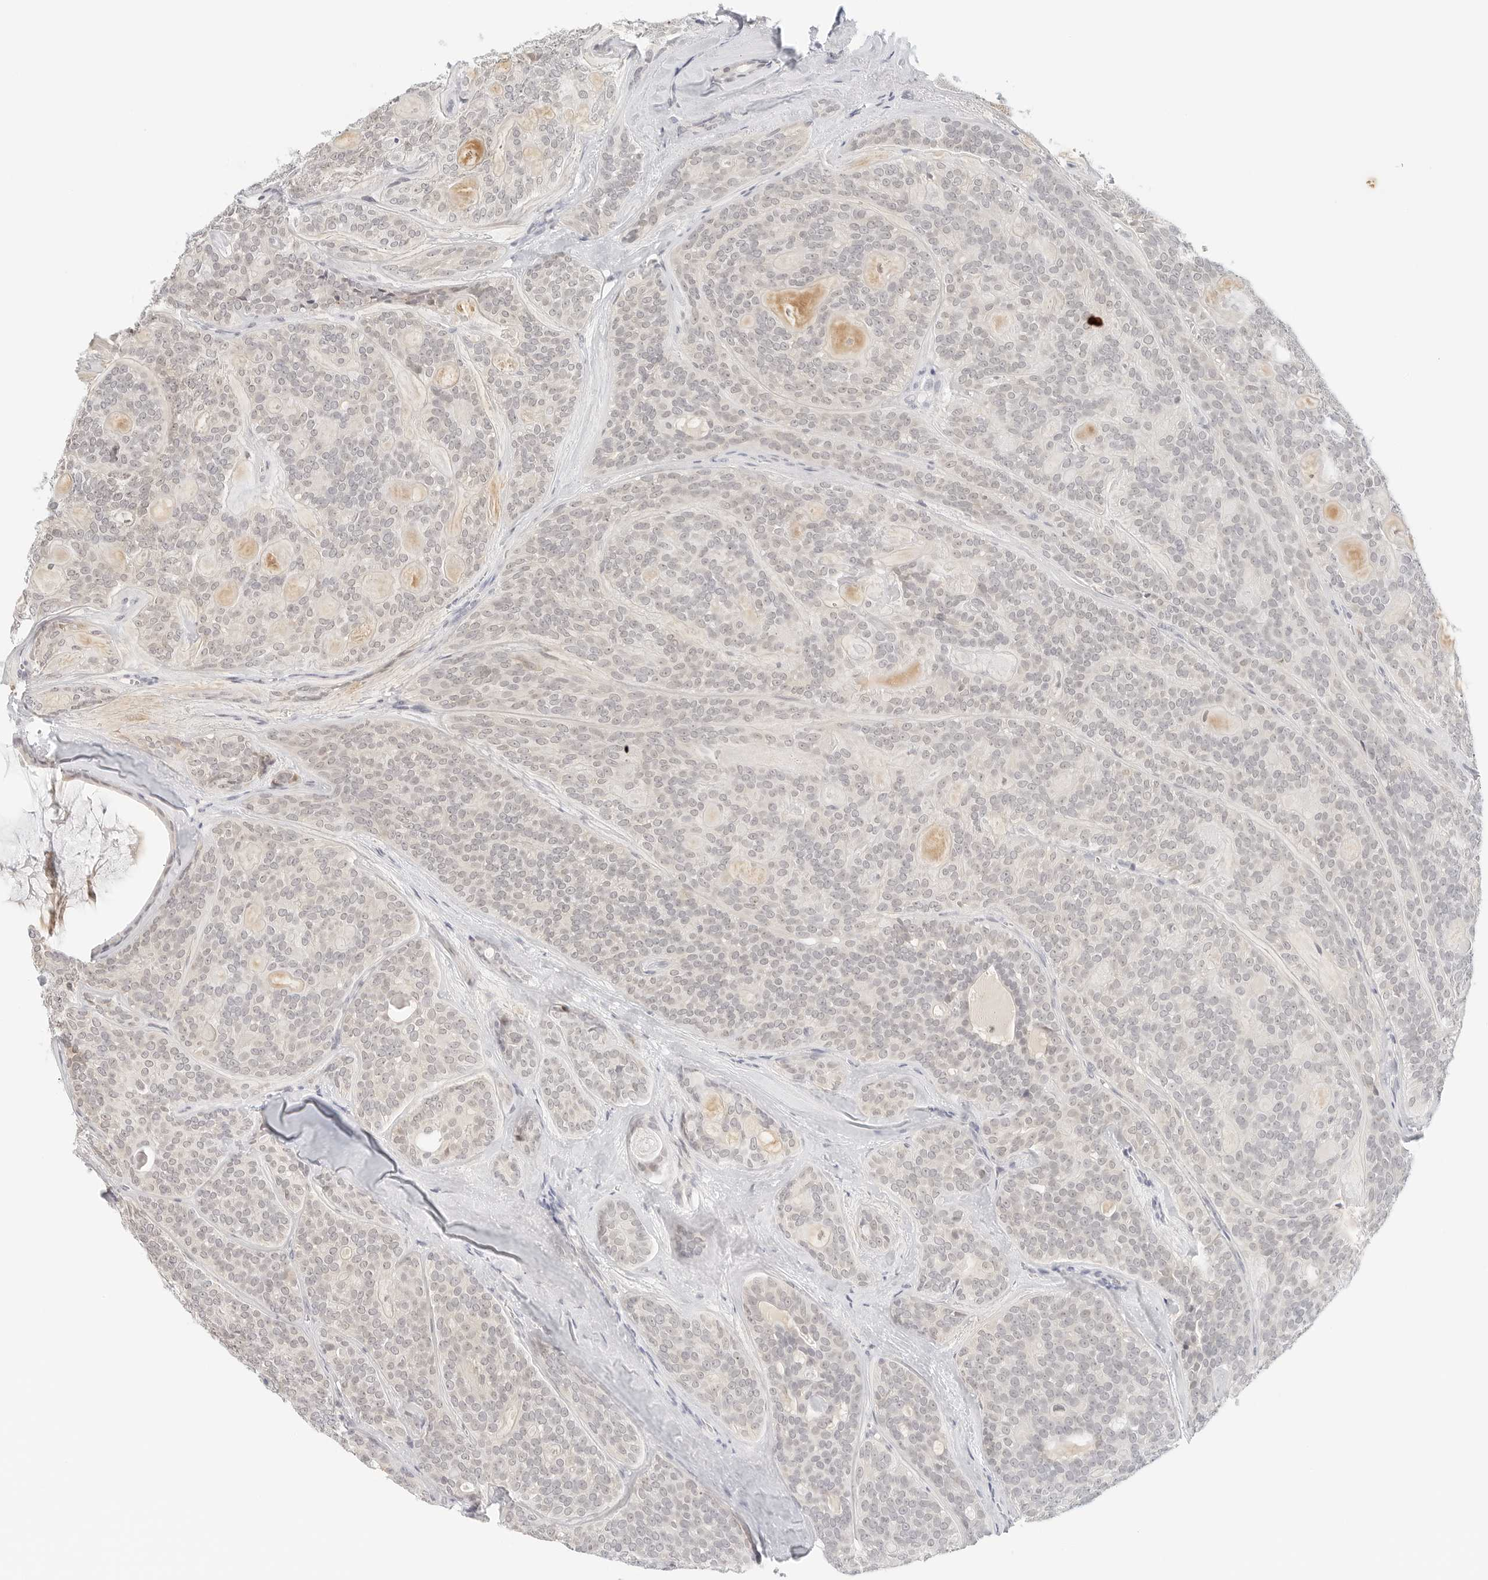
{"staining": {"intensity": "negative", "quantity": "none", "location": "none"}, "tissue": "head and neck cancer", "cell_type": "Tumor cells", "image_type": "cancer", "snomed": [{"axis": "morphology", "description": "Adenocarcinoma, NOS"}, {"axis": "topography", "description": "Head-Neck"}], "caption": "This is an immunohistochemistry (IHC) image of head and neck cancer. There is no staining in tumor cells.", "gene": "NEO1", "patient": {"sex": "male", "age": 66}}